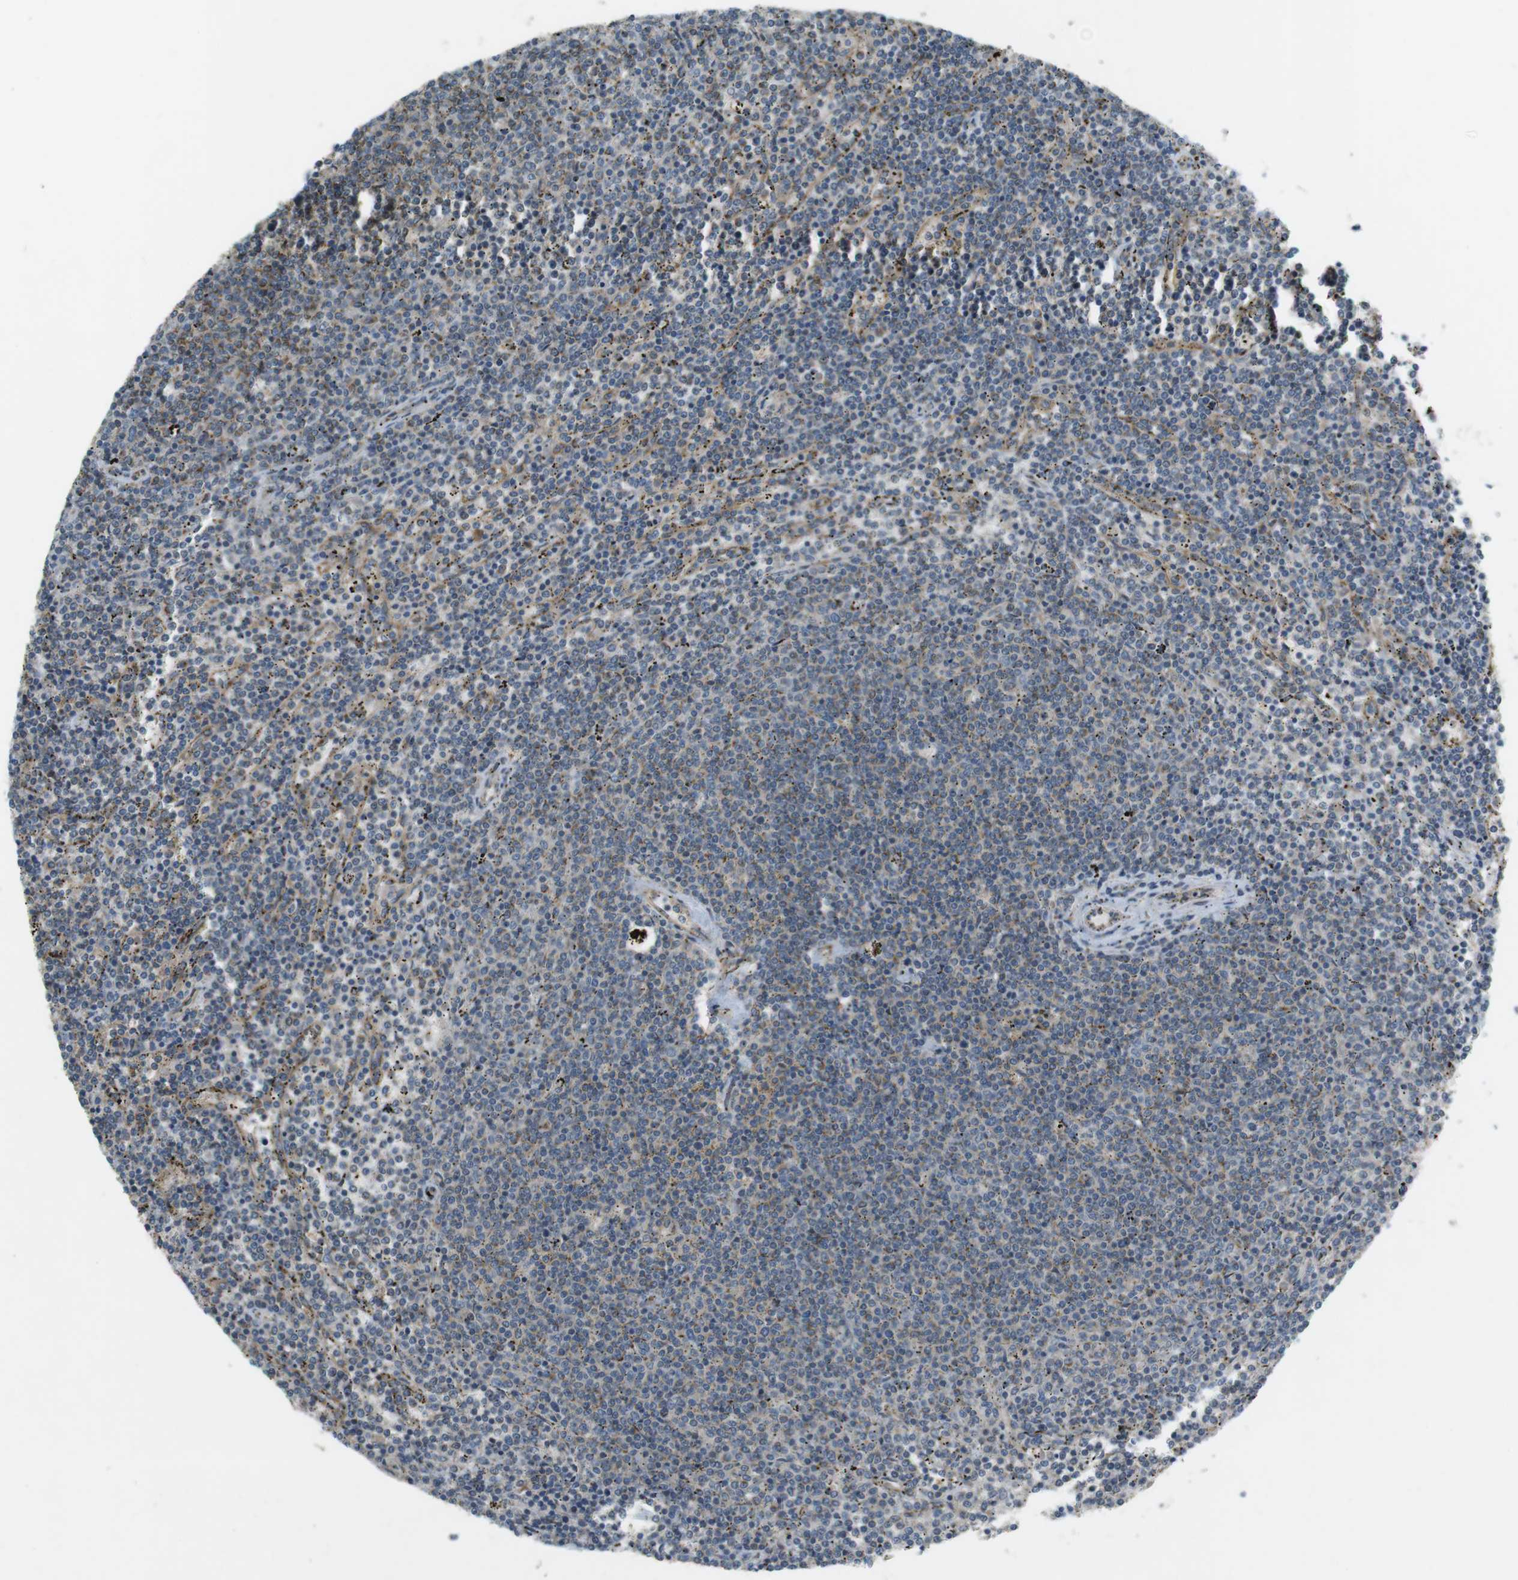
{"staining": {"intensity": "weak", "quantity": "<25%", "location": "cytoplasmic/membranous"}, "tissue": "lymphoma", "cell_type": "Tumor cells", "image_type": "cancer", "snomed": [{"axis": "morphology", "description": "Malignant lymphoma, non-Hodgkin's type, Low grade"}, {"axis": "topography", "description": "Spleen"}], "caption": "IHC histopathology image of malignant lymphoma, non-Hodgkin's type (low-grade) stained for a protein (brown), which displays no positivity in tumor cells.", "gene": "SLC41A1", "patient": {"sex": "female", "age": 50}}